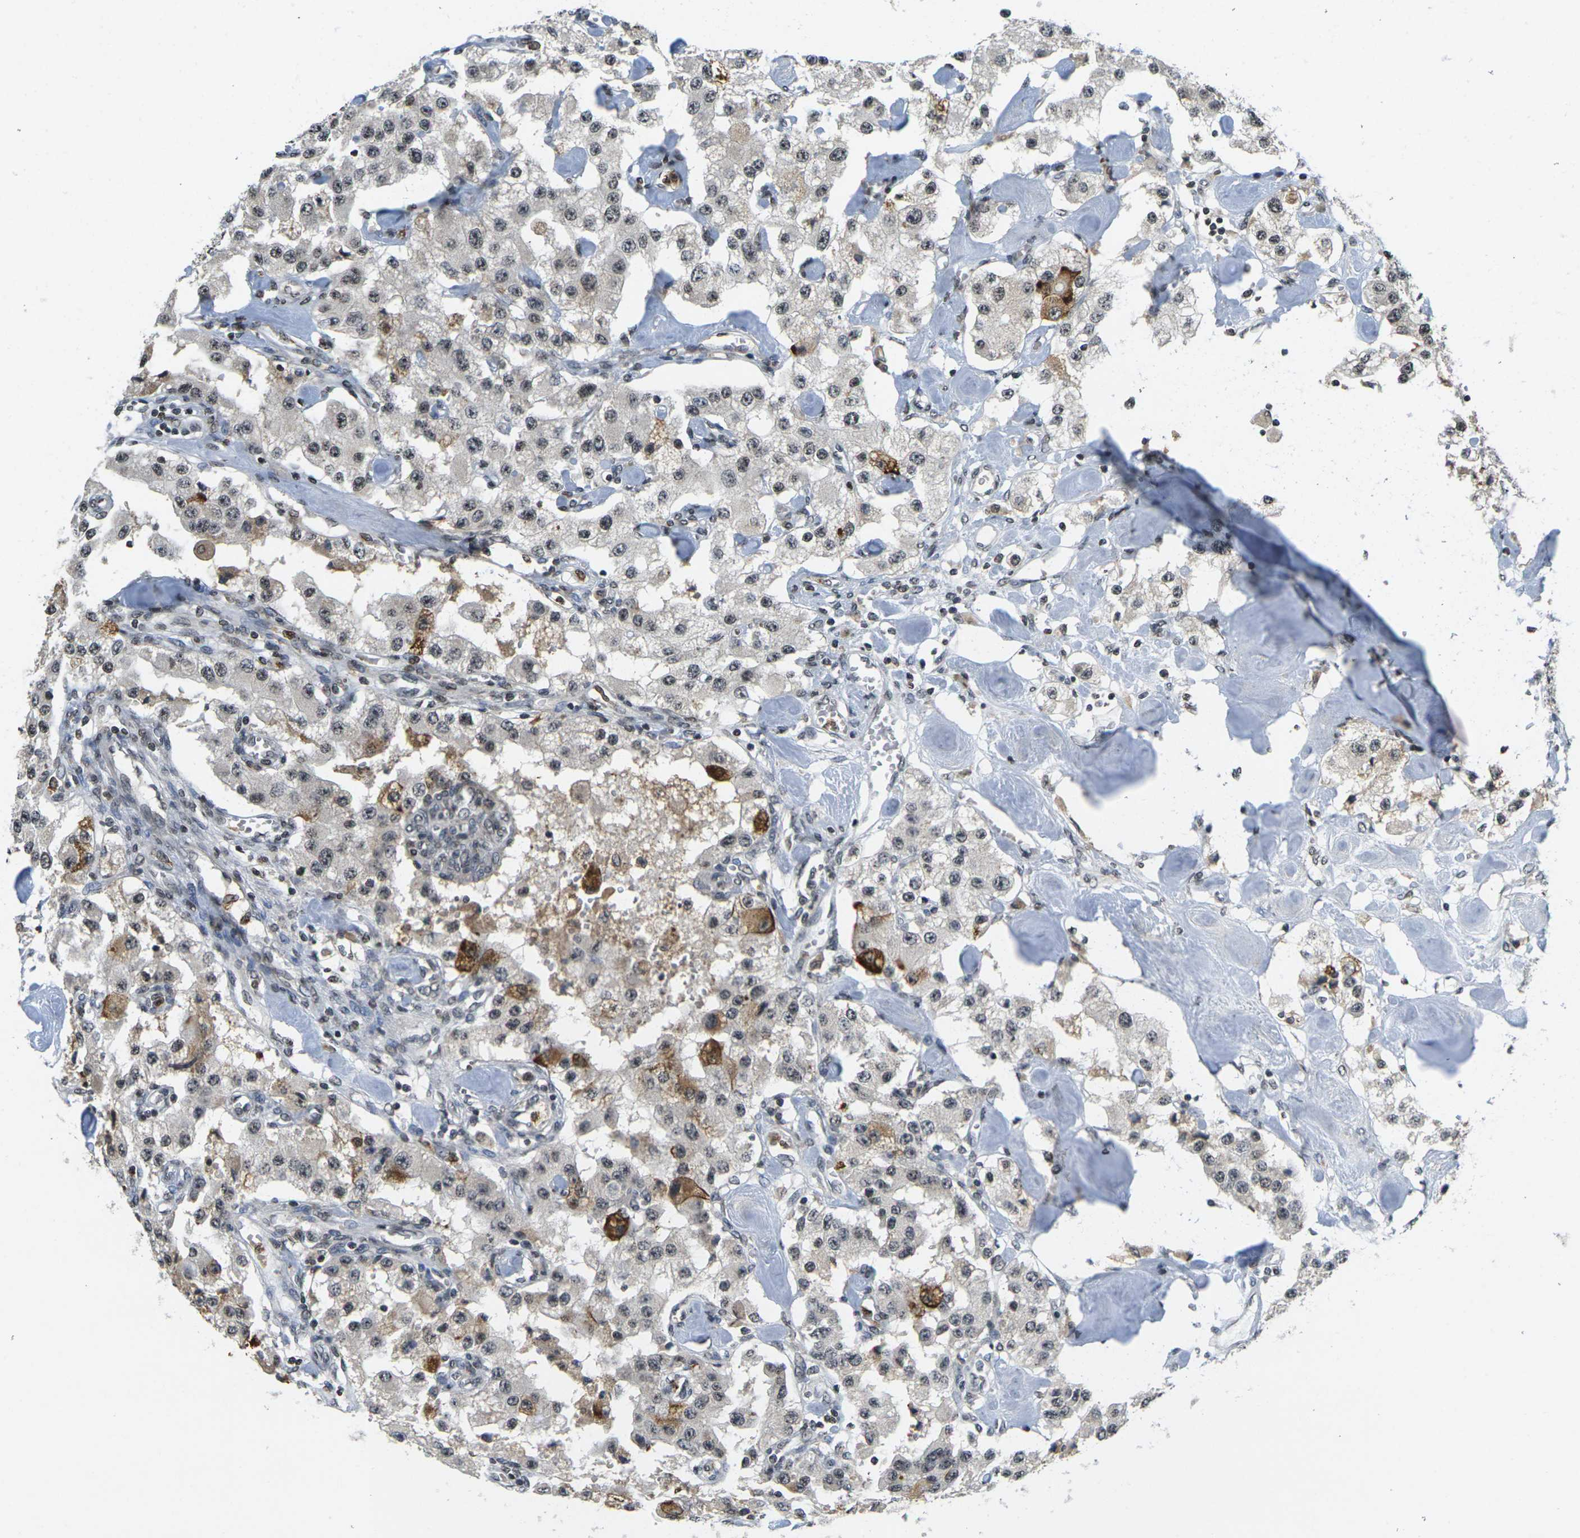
{"staining": {"intensity": "moderate", "quantity": "<25%", "location": "cytoplasmic/membranous"}, "tissue": "carcinoid", "cell_type": "Tumor cells", "image_type": "cancer", "snomed": [{"axis": "morphology", "description": "Carcinoid, malignant, NOS"}, {"axis": "topography", "description": "Pancreas"}], "caption": "Immunohistochemistry micrograph of neoplastic tissue: carcinoid stained using immunohistochemistry displays low levels of moderate protein expression localized specifically in the cytoplasmic/membranous of tumor cells, appearing as a cytoplasmic/membranous brown color.", "gene": "C1QC", "patient": {"sex": "male", "age": 41}}